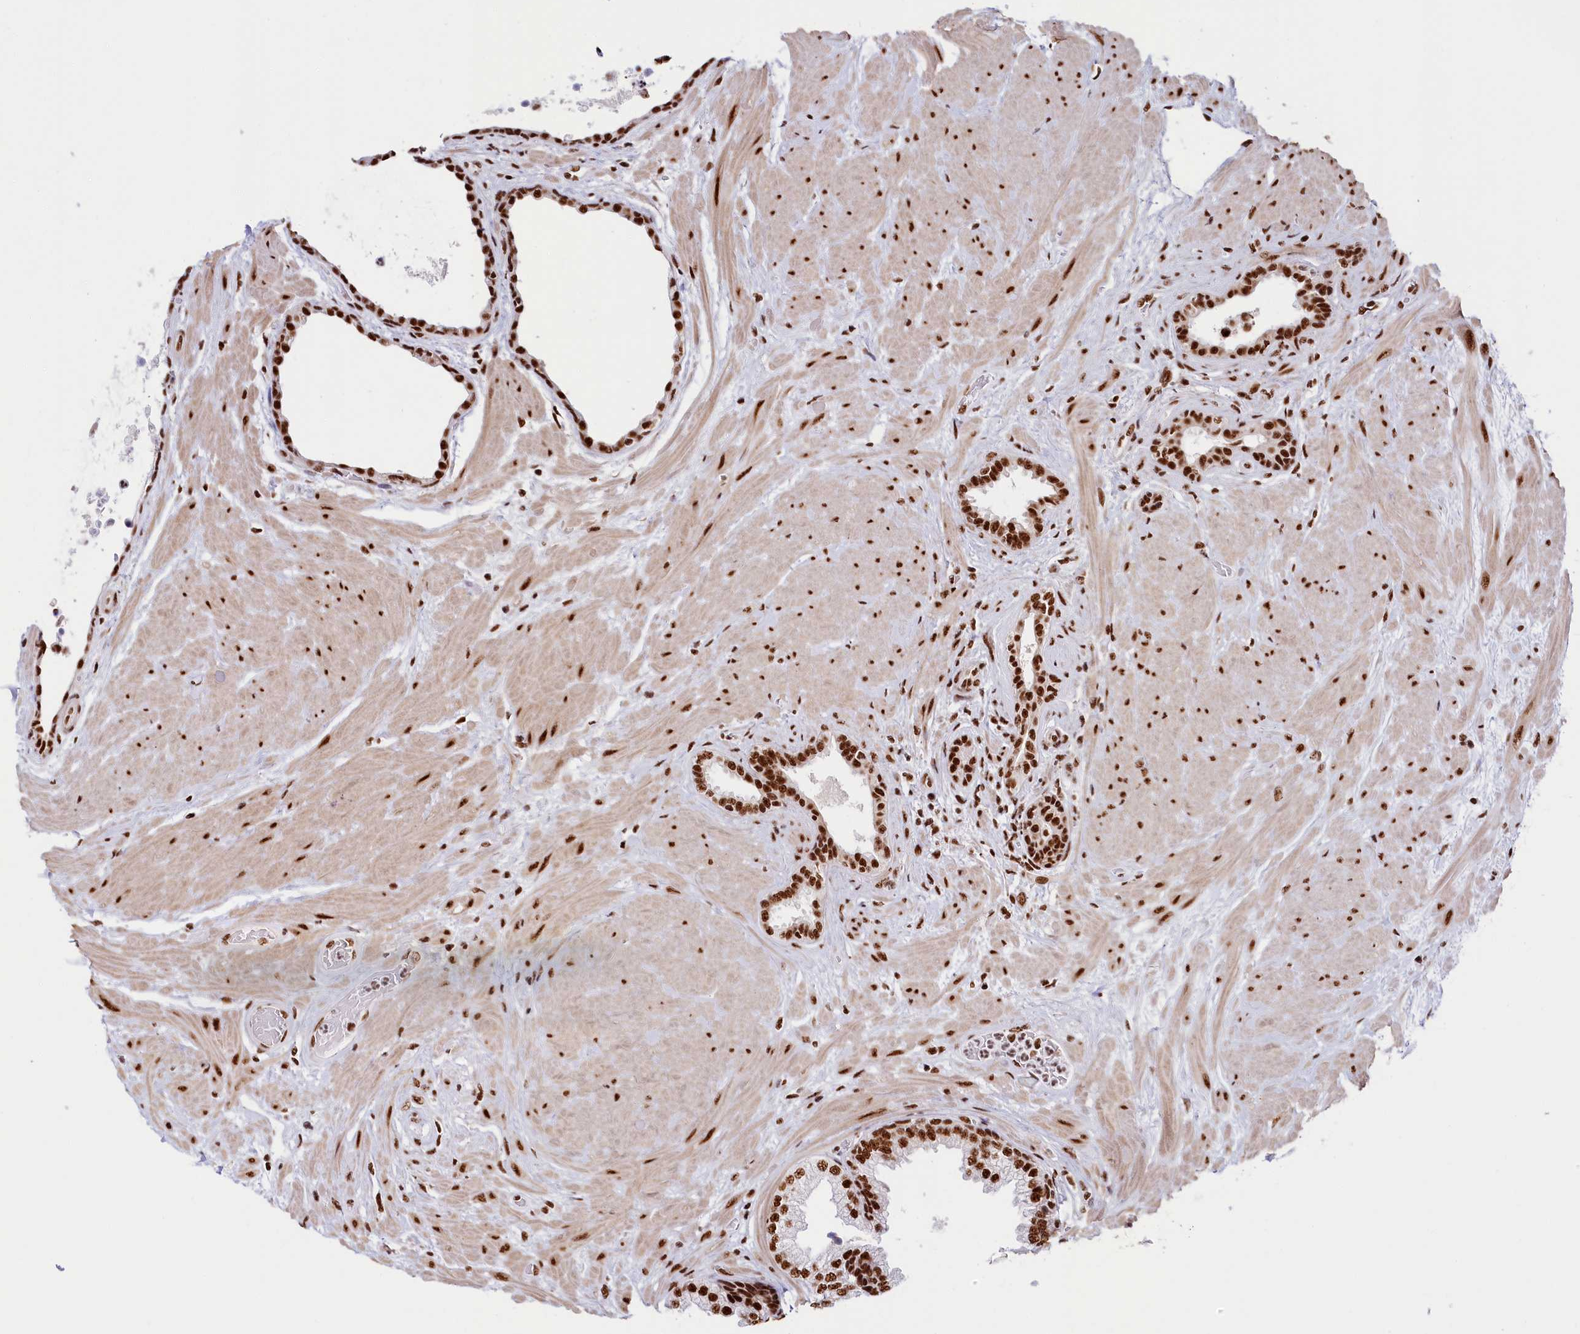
{"staining": {"intensity": "strong", "quantity": ">75%", "location": "nuclear"}, "tissue": "prostate", "cell_type": "Glandular cells", "image_type": "normal", "snomed": [{"axis": "morphology", "description": "Normal tissue, NOS"}, {"axis": "topography", "description": "Prostate"}], "caption": "This micrograph demonstrates unremarkable prostate stained with immunohistochemistry to label a protein in brown. The nuclear of glandular cells show strong positivity for the protein. Nuclei are counter-stained blue.", "gene": "SNRNP70", "patient": {"sex": "male", "age": 48}}